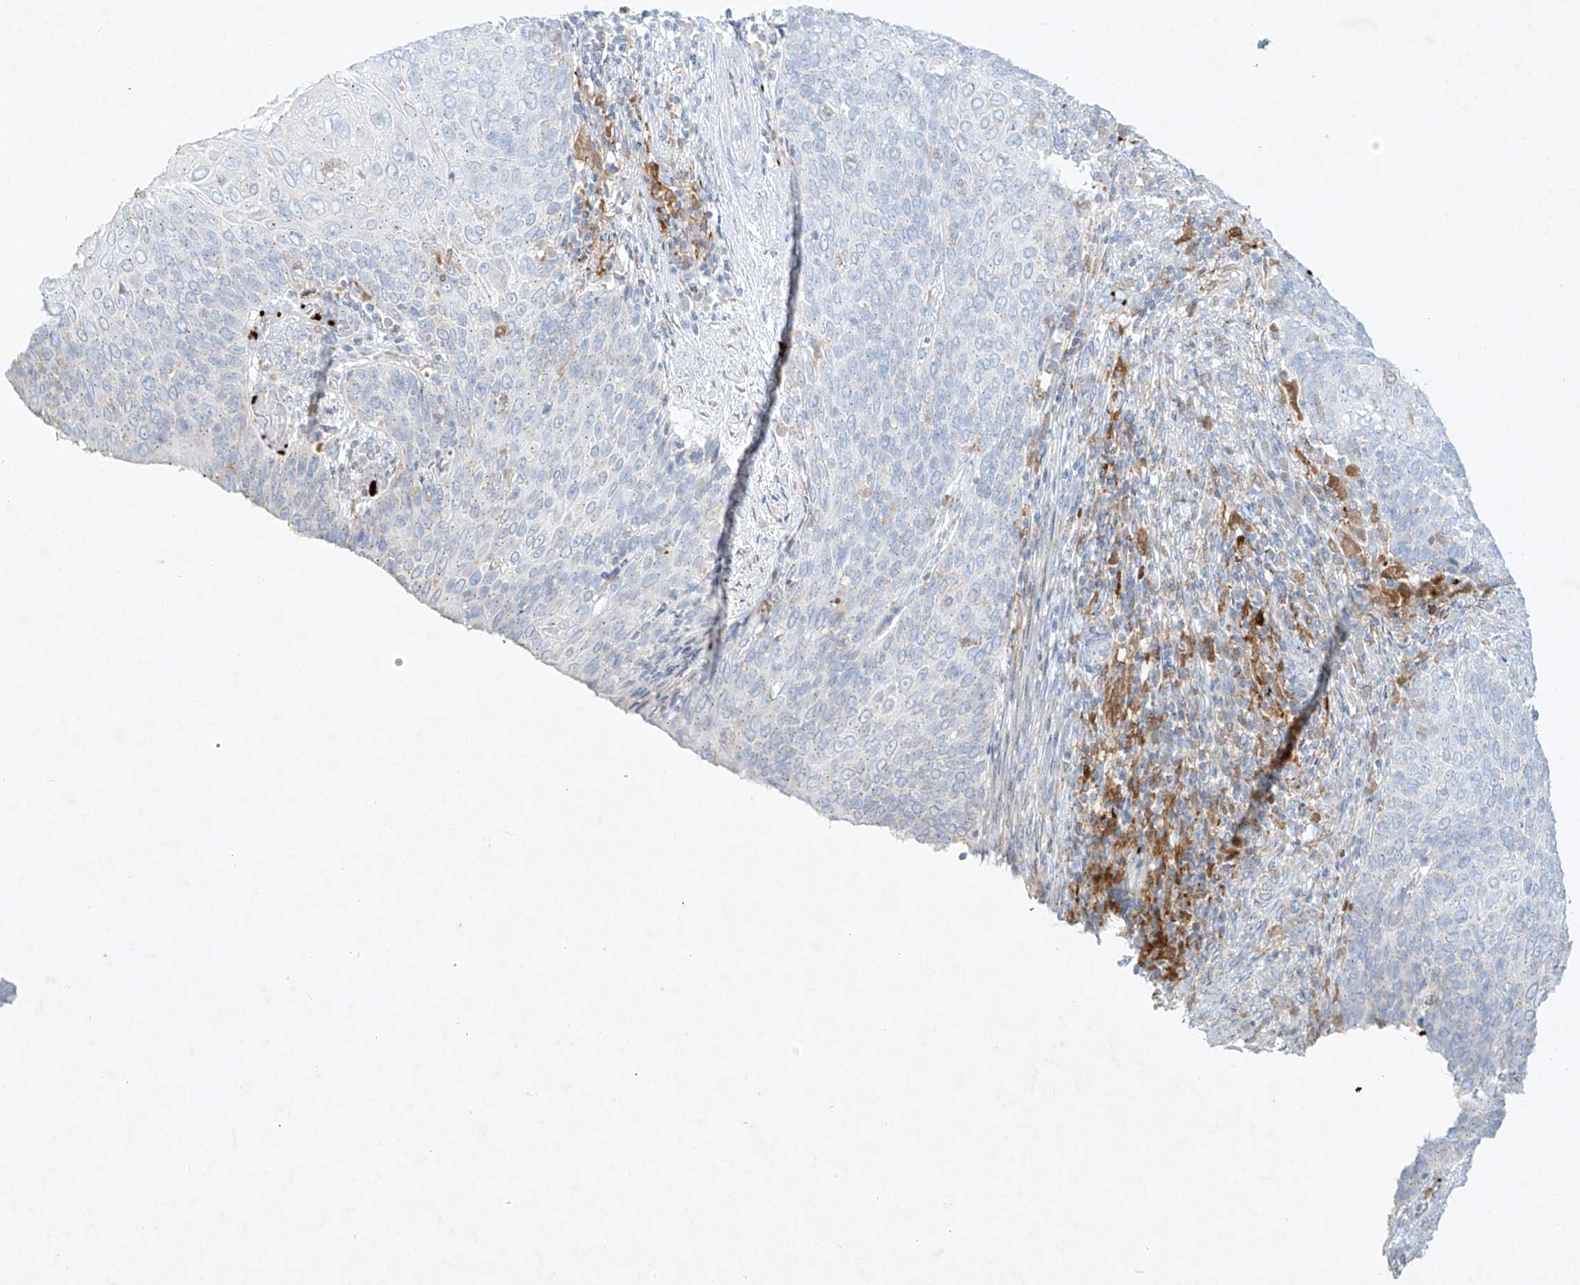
{"staining": {"intensity": "negative", "quantity": "none", "location": "none"}, "tissue": "cervical cancer", "cell_type": "Tumor cells", "image_type": "cancer", "snomed": [{"axis": "morphology", "description": "Squamous cell carcinoma, NOS"}, {"axis": "topography", "description": "Cervix"}], "caption": "Protein analysis of cervical cancer shows no significant staining in tumor cells.", "gene": "PLEK", "patient": {"sex": "female", "age": 39}}